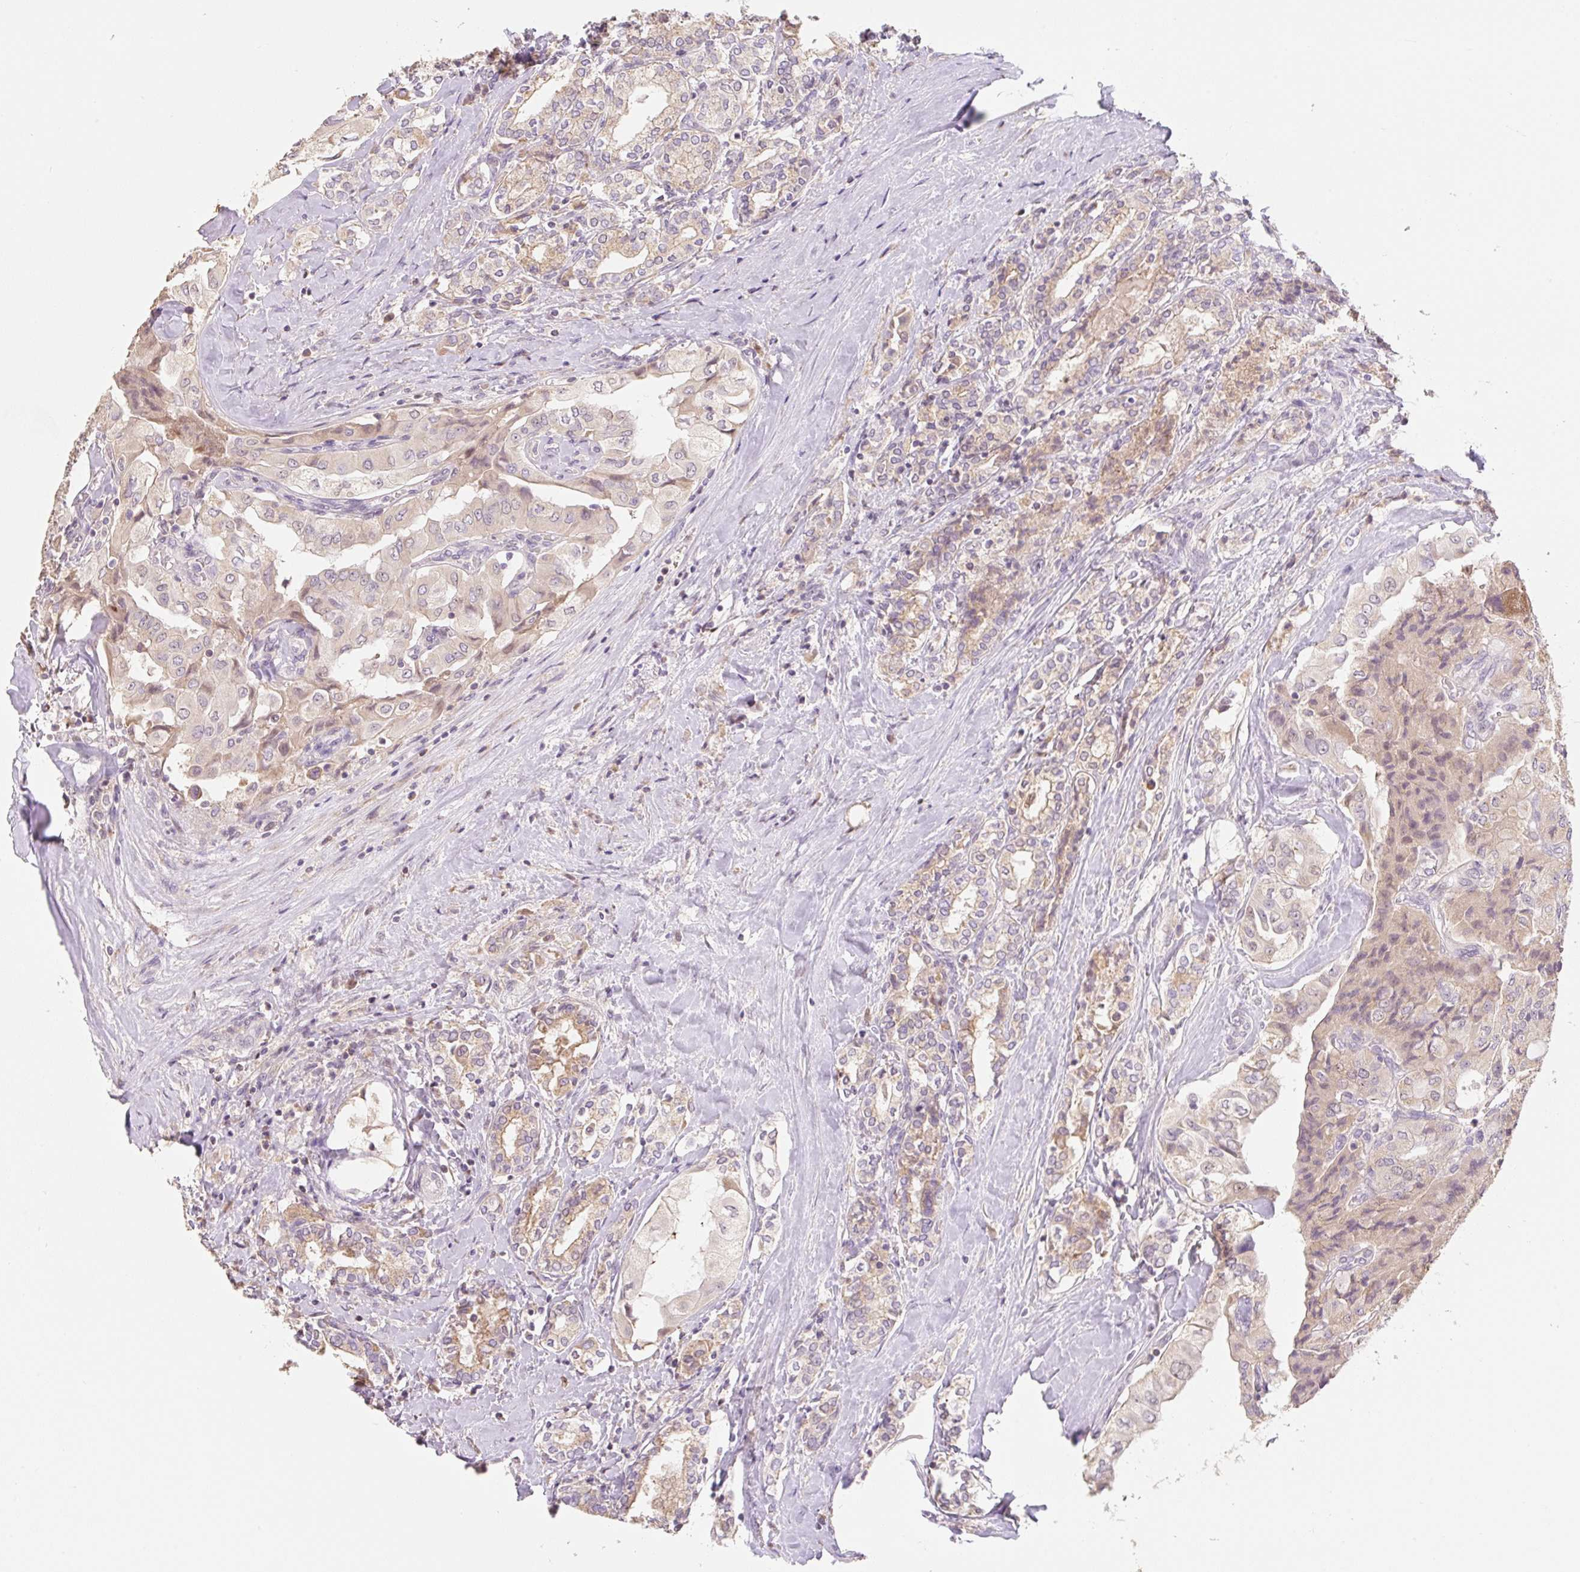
{"staining": {"intensity": "weak", "quantity": ">75%", "location": "cytoplasmic/membranous,nuclear"}, "tissue": "thyroid cancer", "cell_type": "Tumor cells", "image_type": "cancer", "snomed": [{"axis": "morphology", "description": "Normal tissue, NOS"}, {"axis": "morphology", "description": "Papillary adenocarcinoma, NOS"}, {"axis": "topography", "description": "Thyroid gland"}], "caption": "The histopathology image displays staining of thyroid cancer, revealing weak cytoplasmic/membranous and nuclear protein staining (brown color) within tumor cells.", "gene": "MIA2", "patient": {"sex": "female", "age": 59}}